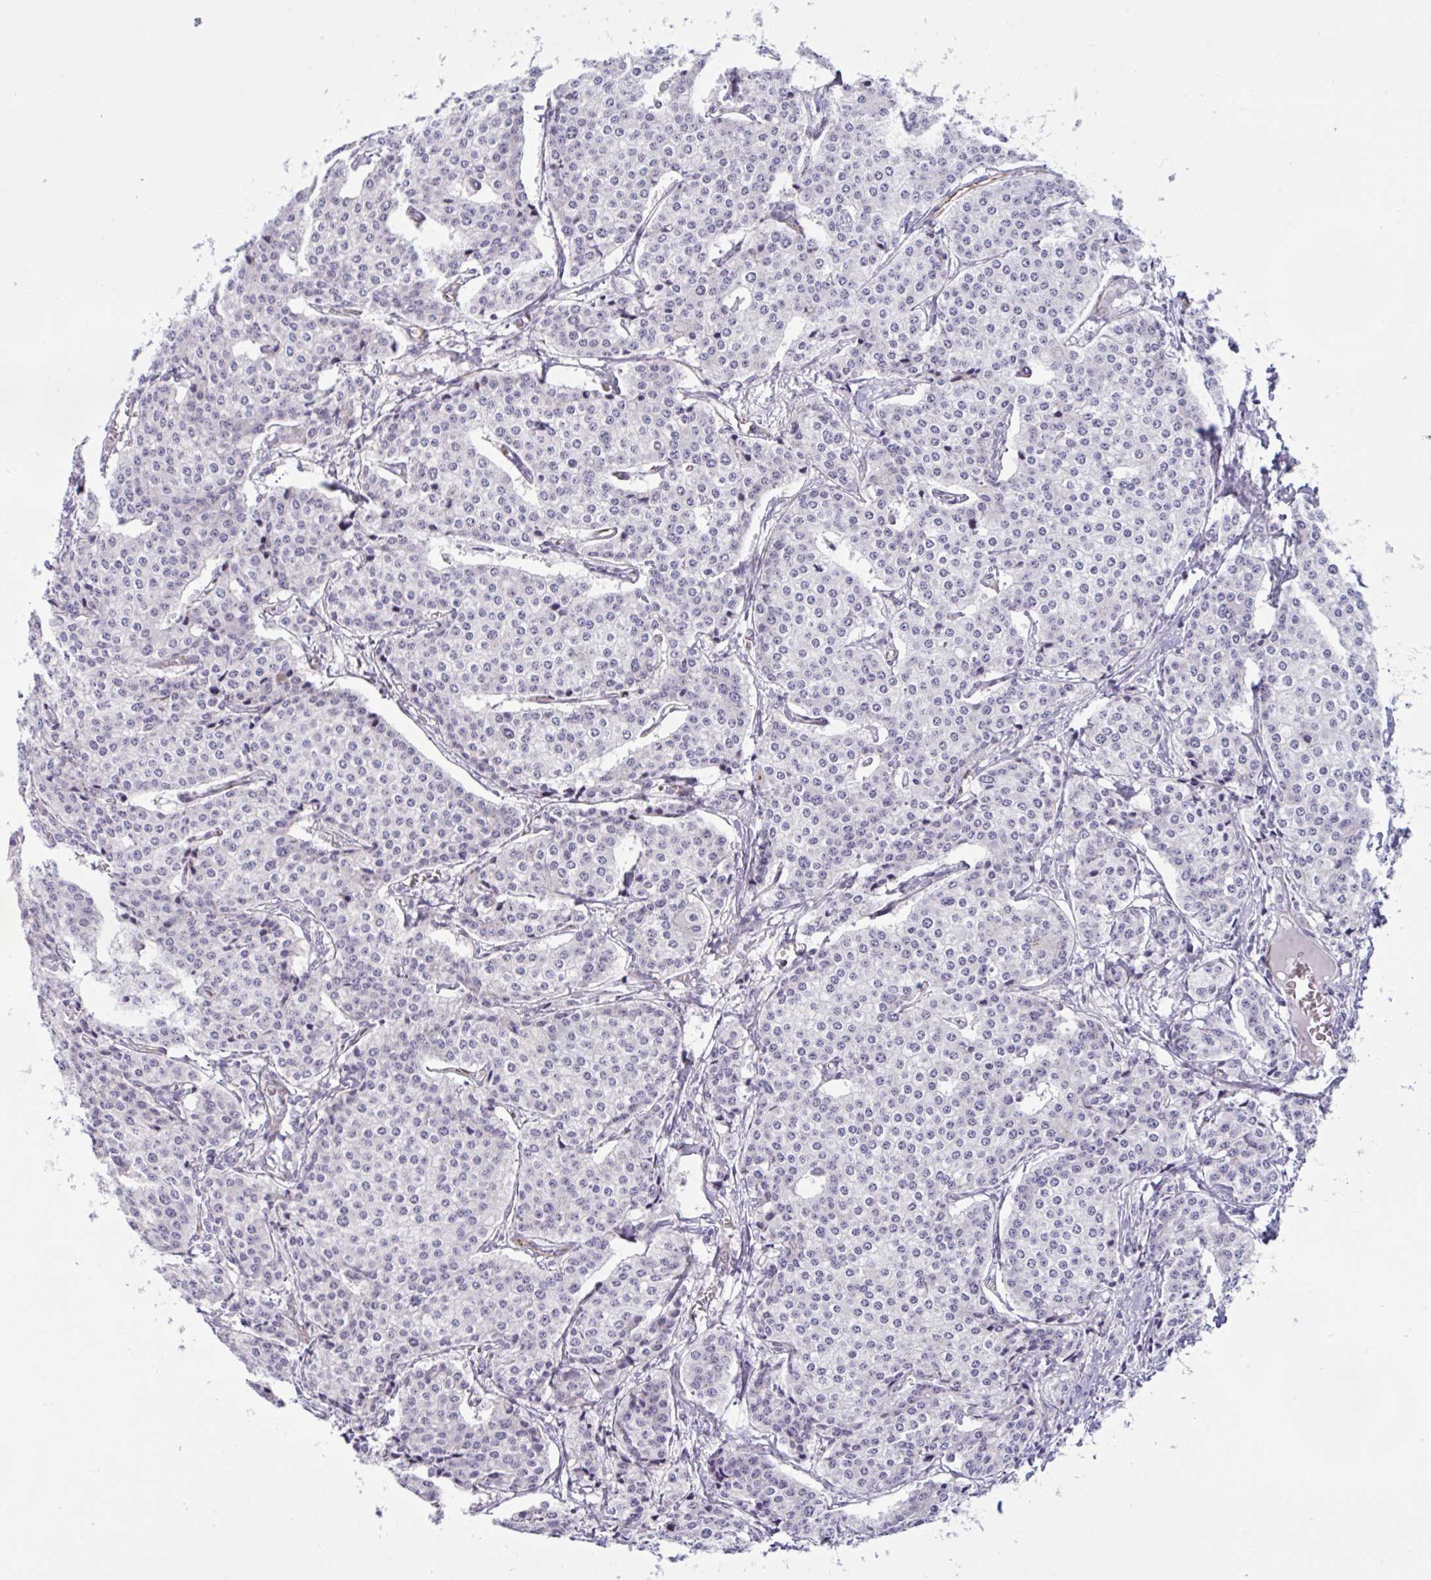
{"staining": {"intensity": "negative", "quantity": "none", "location": "none"}, "tissue": "carcinoid", "cell_type": "Tumor cells", "image_type": "cancer", "snomed": [{"axis": "morphology", "description": "Carcinoid, malignant, NOS"}, {"axis": "topography", "description": "Small intestine"}], "caption": "This is an immunohistochemistry (IHC) micrograph of human carcinoid (malignant). There is no staining in tumor cells.", "gene": "SMAD5", "patient": {"sex": "female", "age": 64}}